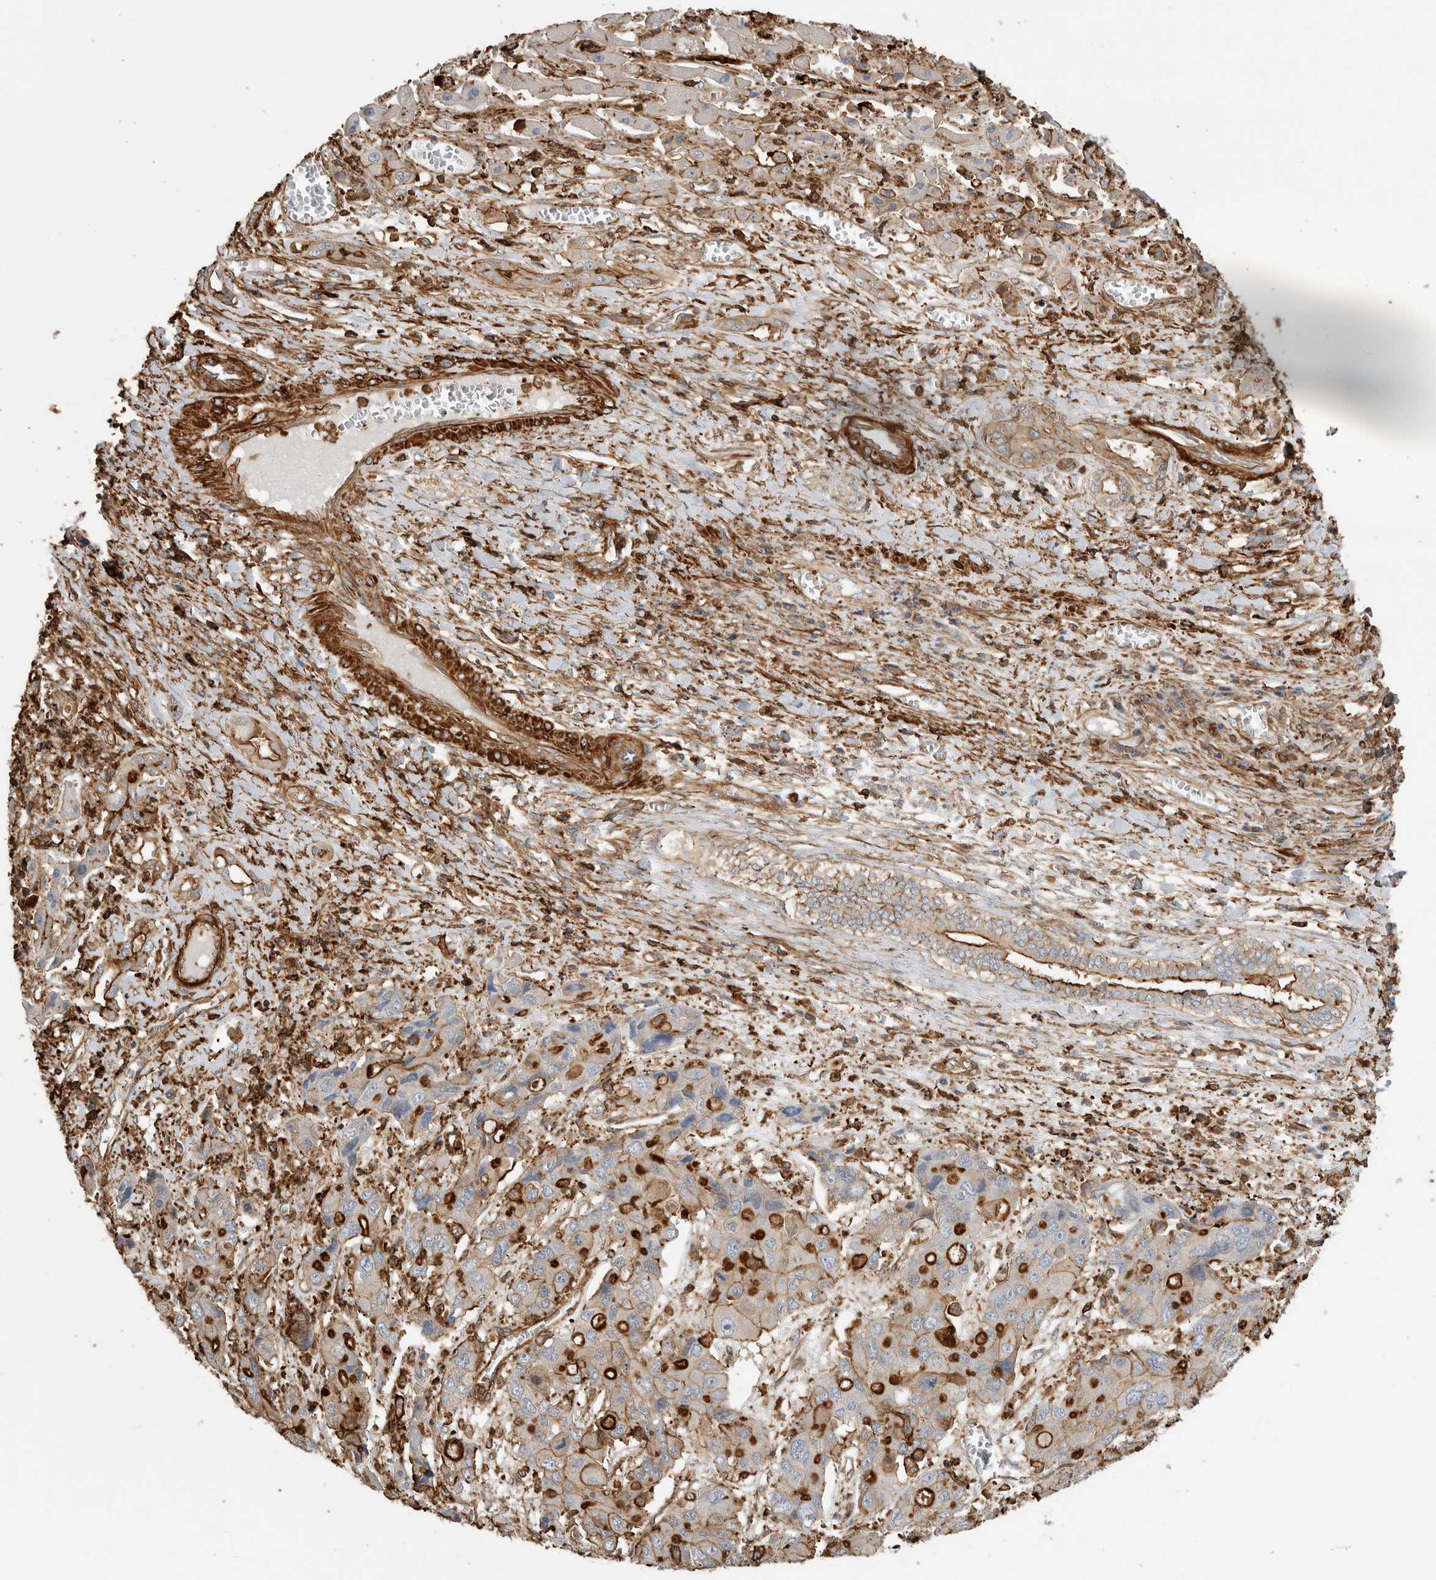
{"staining": {"intensity": "moderate", "quantity": "25%-75%", "location": "cytoplasmic/membranous"}, "tissue": "liver cancer", "cell_type": "Tumor cells", "image_type": "cancer", "snomed": [{"axis": "morphology", "description": "Cholangiocarcinoma"}, {"axis": "topography", "description": "Liver"}], "caption": "Protein analysis of cholangiocarcinoma (liver) tissue exhibits moderate cytoplasmic/membranous positivity in about 25%-75% of tumor cells. (Brightfield microscopy of DAB IHC at high magnification).", "gene": "GPER1", "patient": {"sex": "male", "age": 67}}